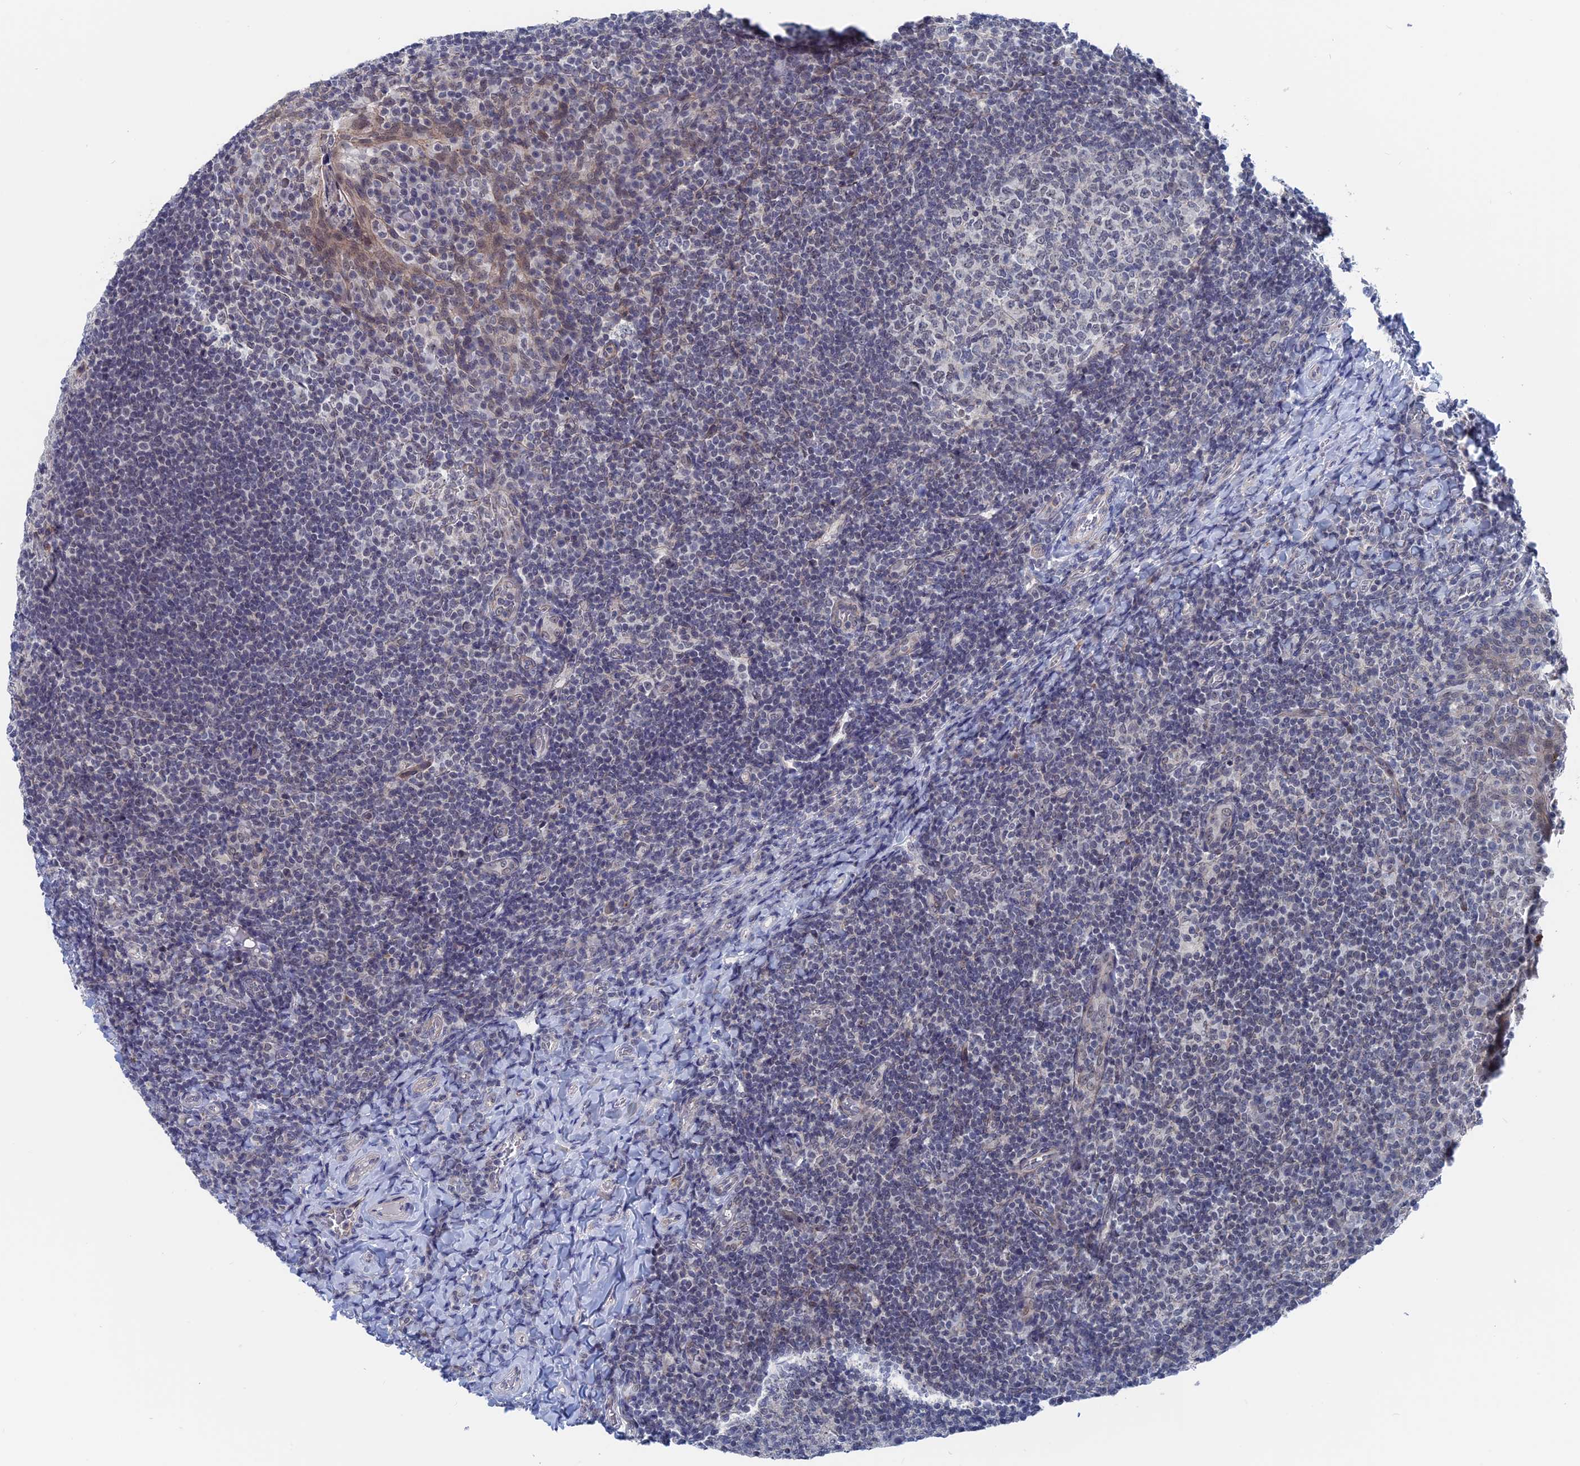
{"staining": {"intensity": "negative", "quantity": "none", "location": "none"}, "tissue": "tonsil", "cell_type": "Germinal center cells", "image_type": "normal", "snomed": [{"axis": "morphology", "description": "Normal tissue, NOS"}, {"axis": "topography", "description": "Tonsil"}], "caption": "Tonsil stained for a protein using immunohistochemistry displays no staining germinal center cells.", "gene": "MARCHF3", "patient": {"sex": "female", "age": 10}}